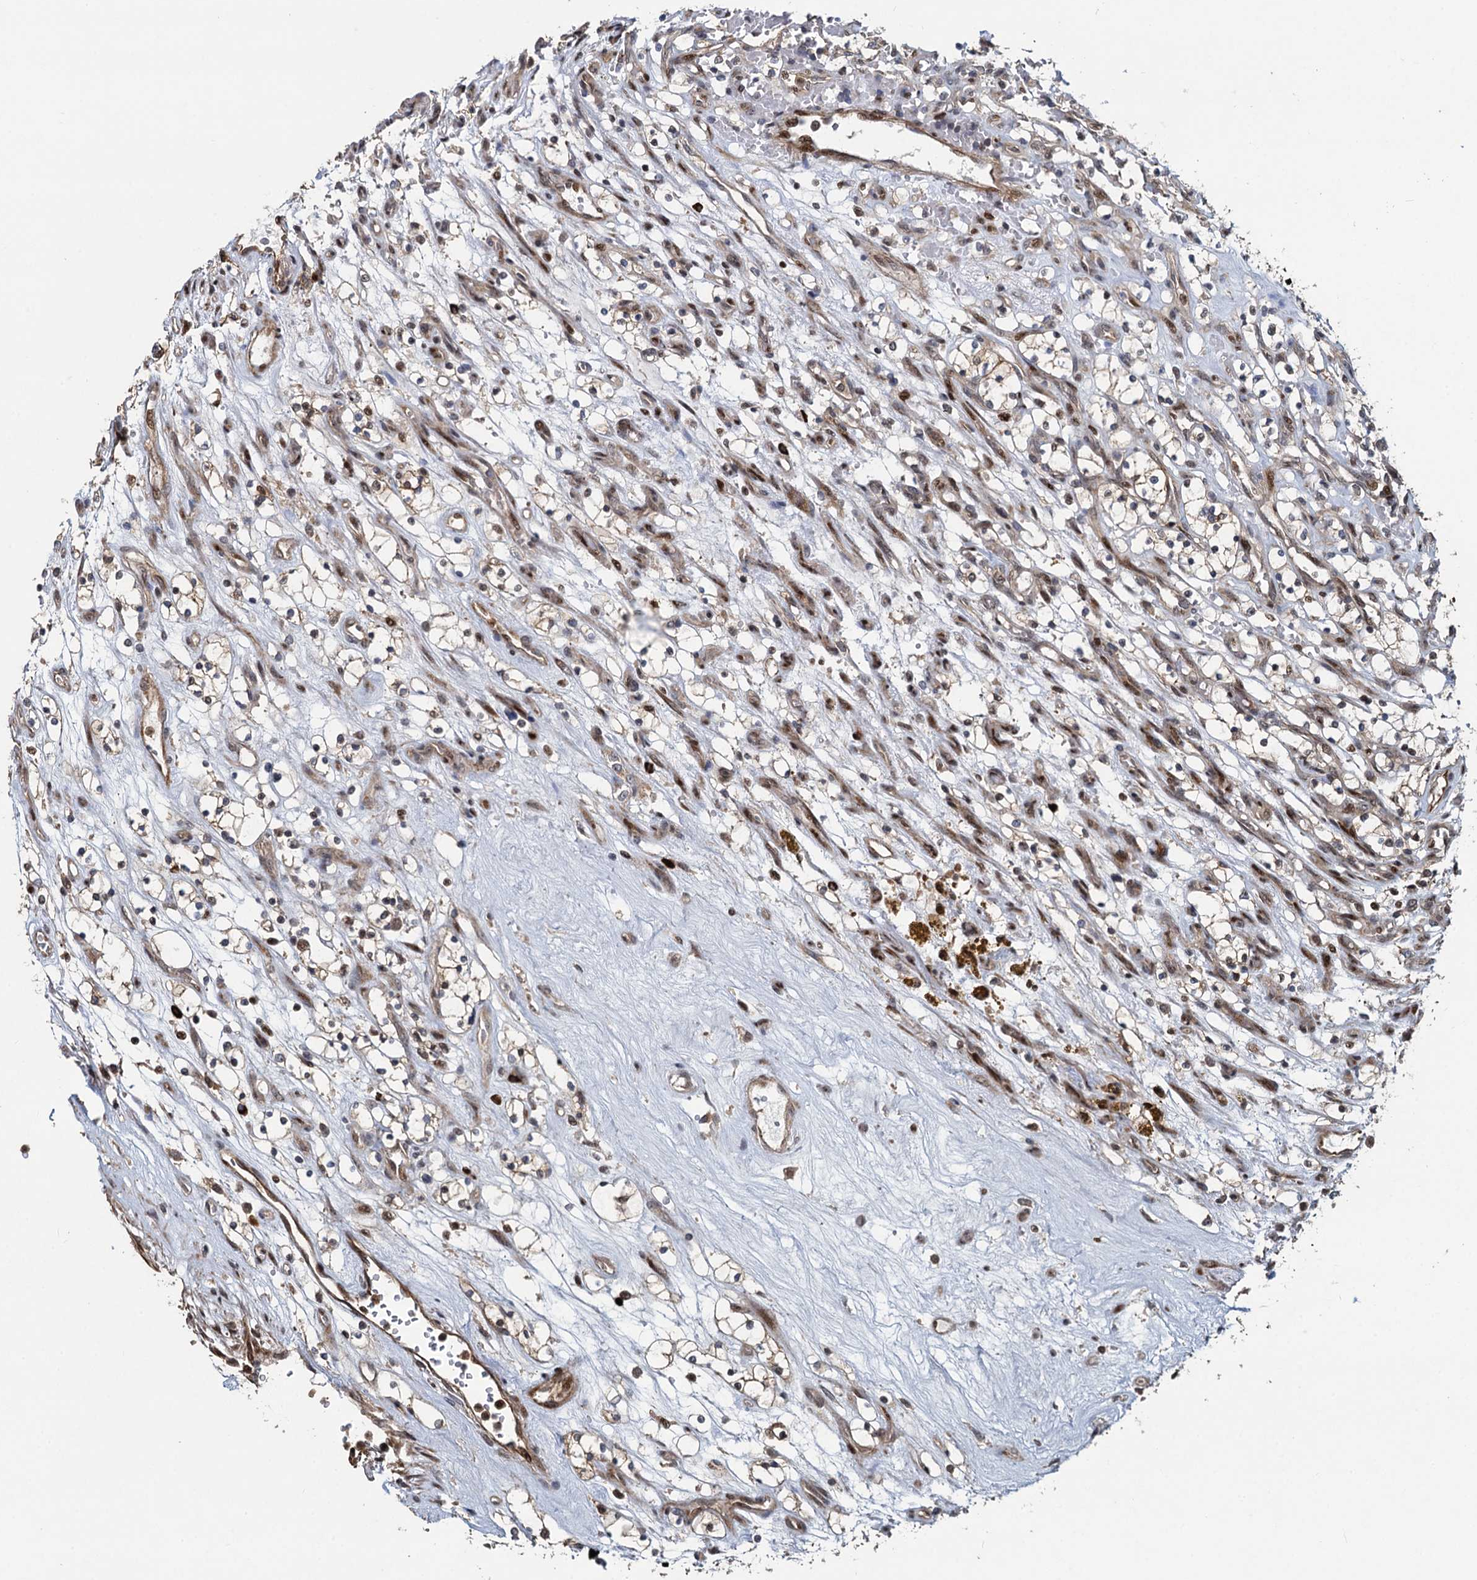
{"staining": {"intensity": "weak", "quantity": "25%-75%", "location": "cytoplasmic/membranous"}, "tissue": "renal cancer", "cell_type": "Tumor cells", "image_type": "cancer", "snomed": [{"axis": "morphology", "description": "Adenocarcinoma, NOS"}, {"axis": "topography", "description": "Kidney"}], "caption": "Protein staining by immunohistochemistry (IHC) reveals weak cytoplasmic/membranous expression in approximately 25%-75% of tumor cells in renal adenocarcinoma.", "gene": "ATOSA", "patient": {"sex": "female", "age": 69}}